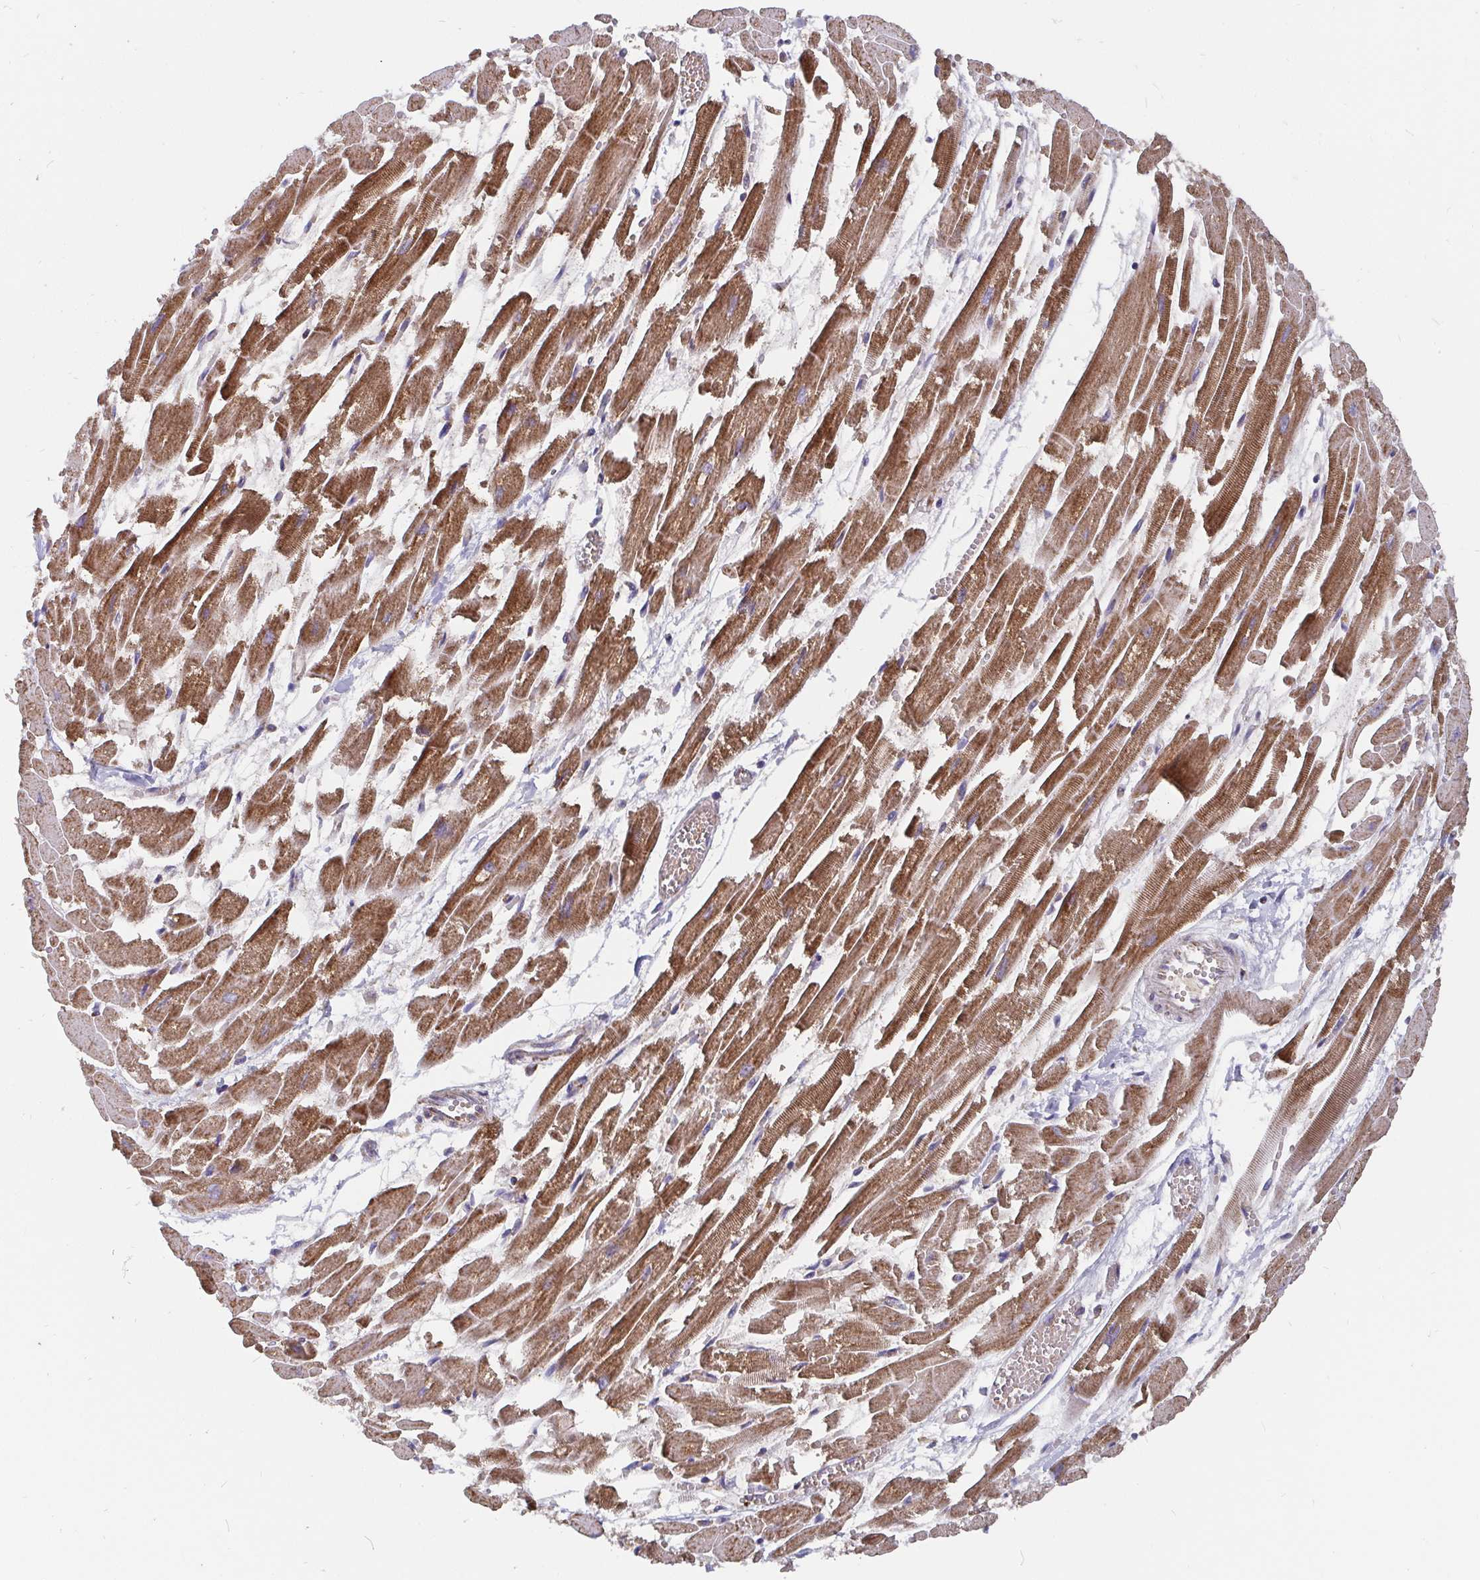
{"staining": {"intensity": "strong", "quantity": ">75%", "location": "cytoplasmic/membranous"}, "tissue": "heart muscle", "cell_type": "Cardiomyocytes", "image_type": "normal", "snomed": [{"axis": "morphology", "description": "Normal tissue, NOS"}, {"axis": "topography", "description": "Heart"}], "caption": "Cardiomyocytes reveal high levels of strong cytoplasmic/membranous positivity in about >75% of cells in normal heart muscle. (Brightfield microscopy of DAB IHC at high magnification).", "gene": "PDF", "patient": {"sex": "female", "age": 52}}